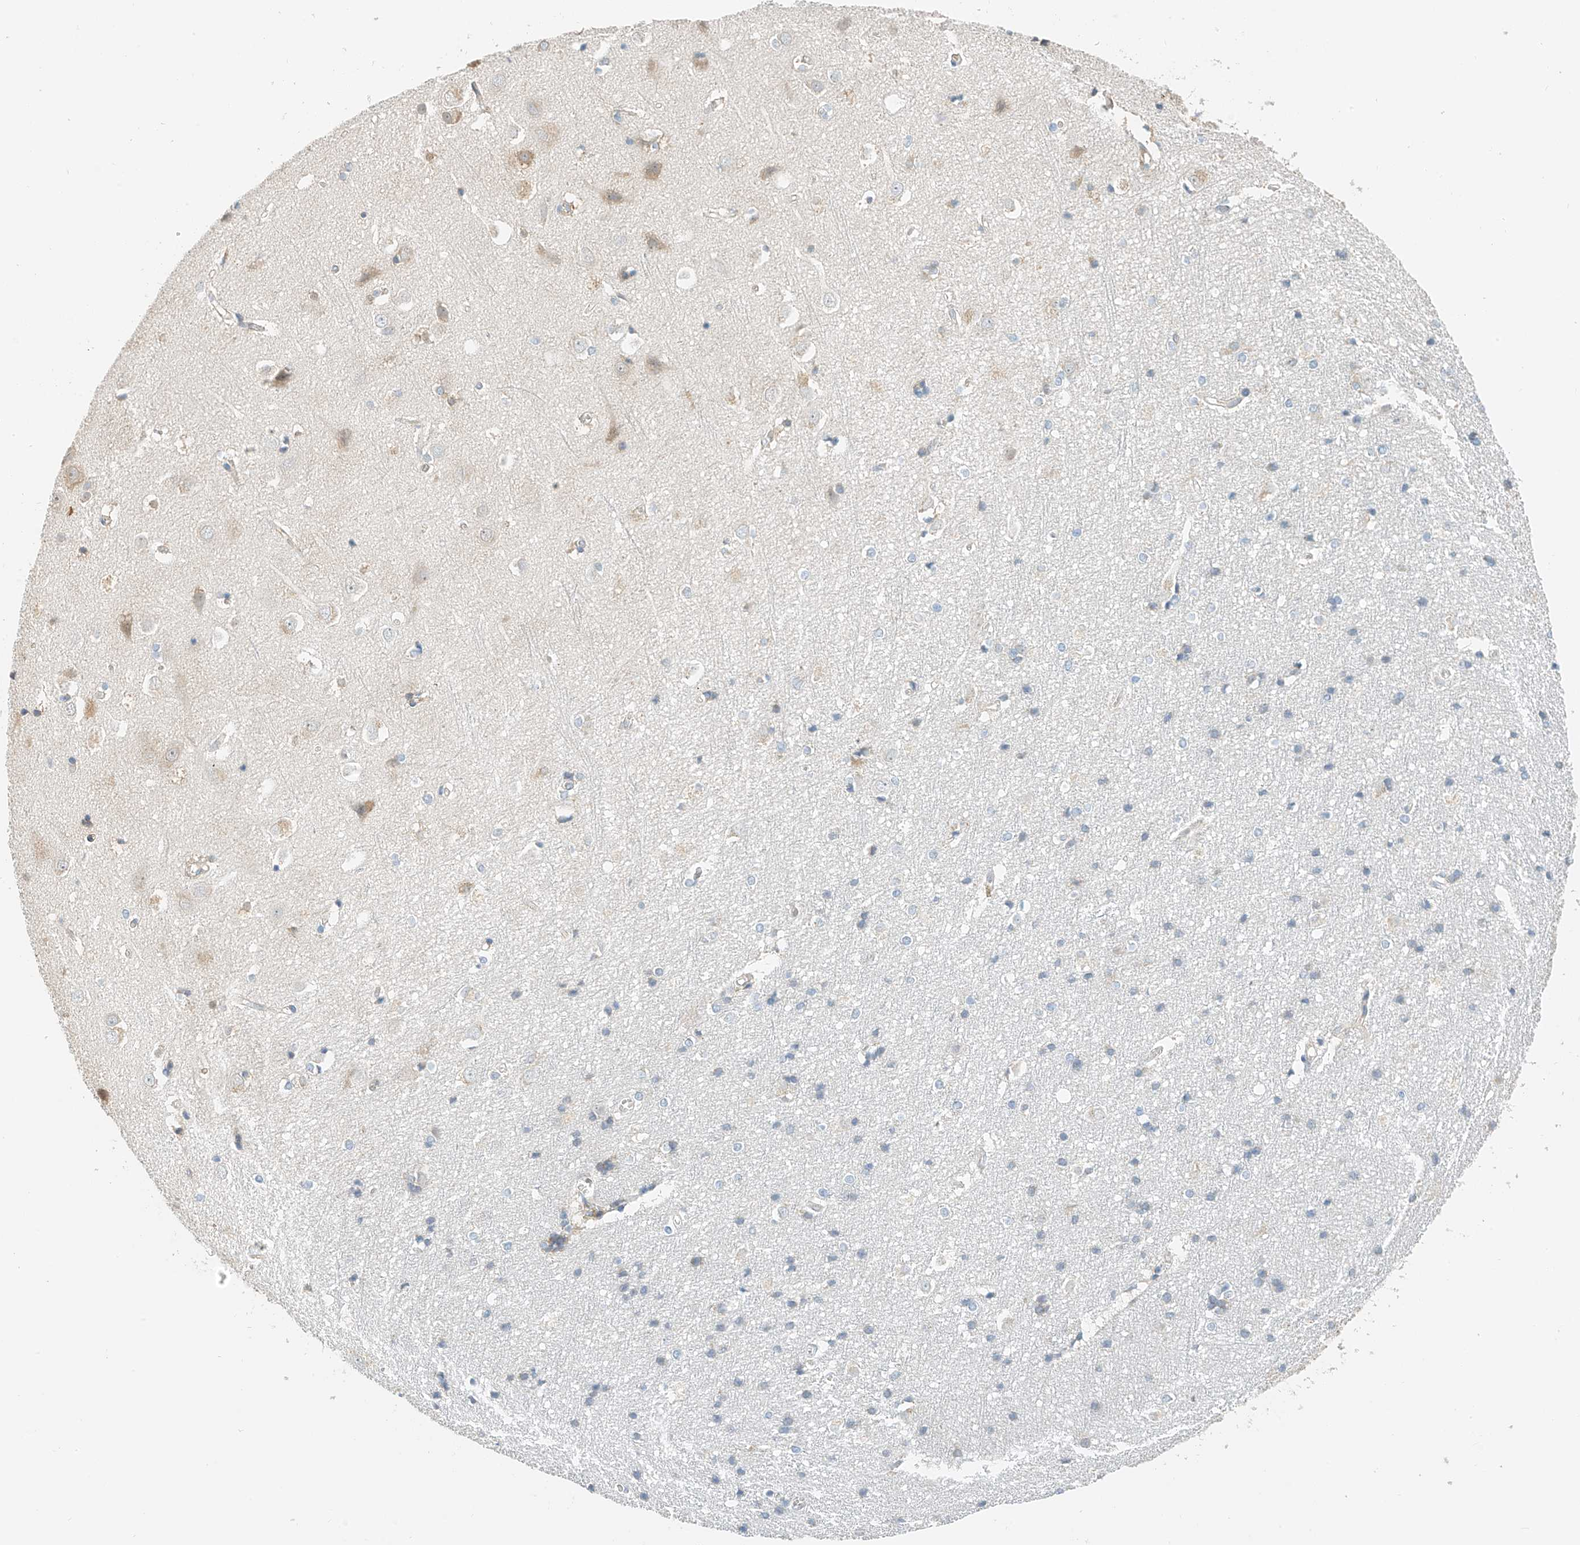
{"staining": {"intensity": "weak", "quantity": ">75%", "location": "cytoplasmic/membranous"}, "tissue": "cerebral cortex", "cell_type": "Endothelial cells", "image_type": "normal", "snomed": [{"axis": "morphology", "description": "Normal tissue, NOS"}, {"axis": "topography", "description": "Cerebral cortex"}], "caption": "Immunohistochemistry (IHC) (DAB) staining of benign cerebral cortex exhibits weak cytoplasmic/membranous protein positivity in approximately >75% of endothelial cells.", "gene": "PPA2", "patient": {"sex": "male", "age": 54}}